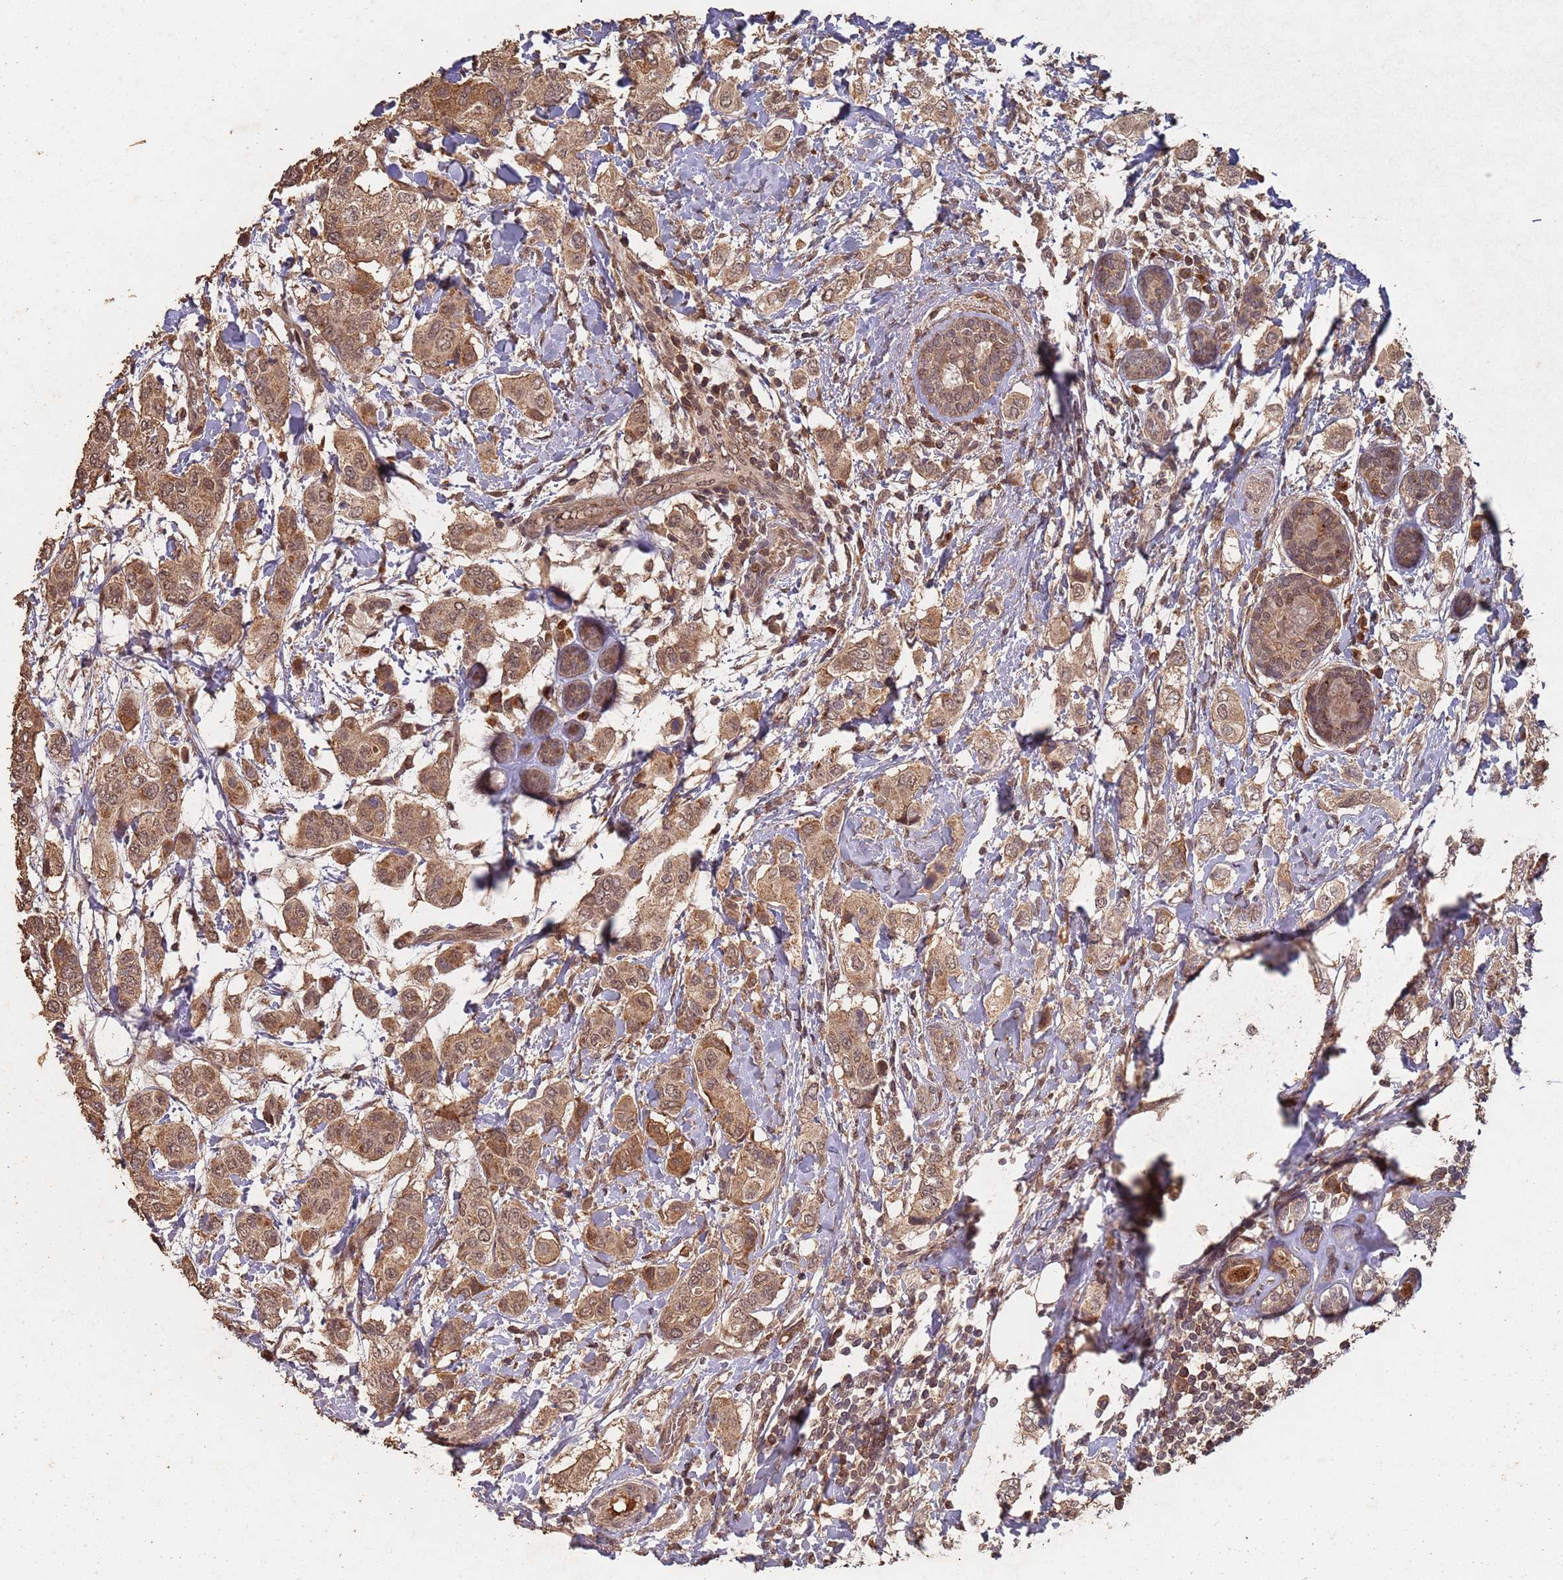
{"staining": {"intensity": "moderate", "quantity": ">75%", "location": "cytoplasmic/membranous,nuclear"}, "tissue": "breast cancer", "cell_type": "Tumor cells", "image_type": "cancer", "snomed": [{"axis": "morphology", "description": "Lobular carcinoma"}, {"axis": "topography", "description": "Breast"}], "caption": "Approximately >75% of tumor cells in human lobular carcinoma (breast) exhibit moderate cytoplasmic/membranous and nuclear protein expression as visualized by brown immunohistochemical staining.", "gene": "FRAT1", "patient": {"sex": "female", "age": 51}}